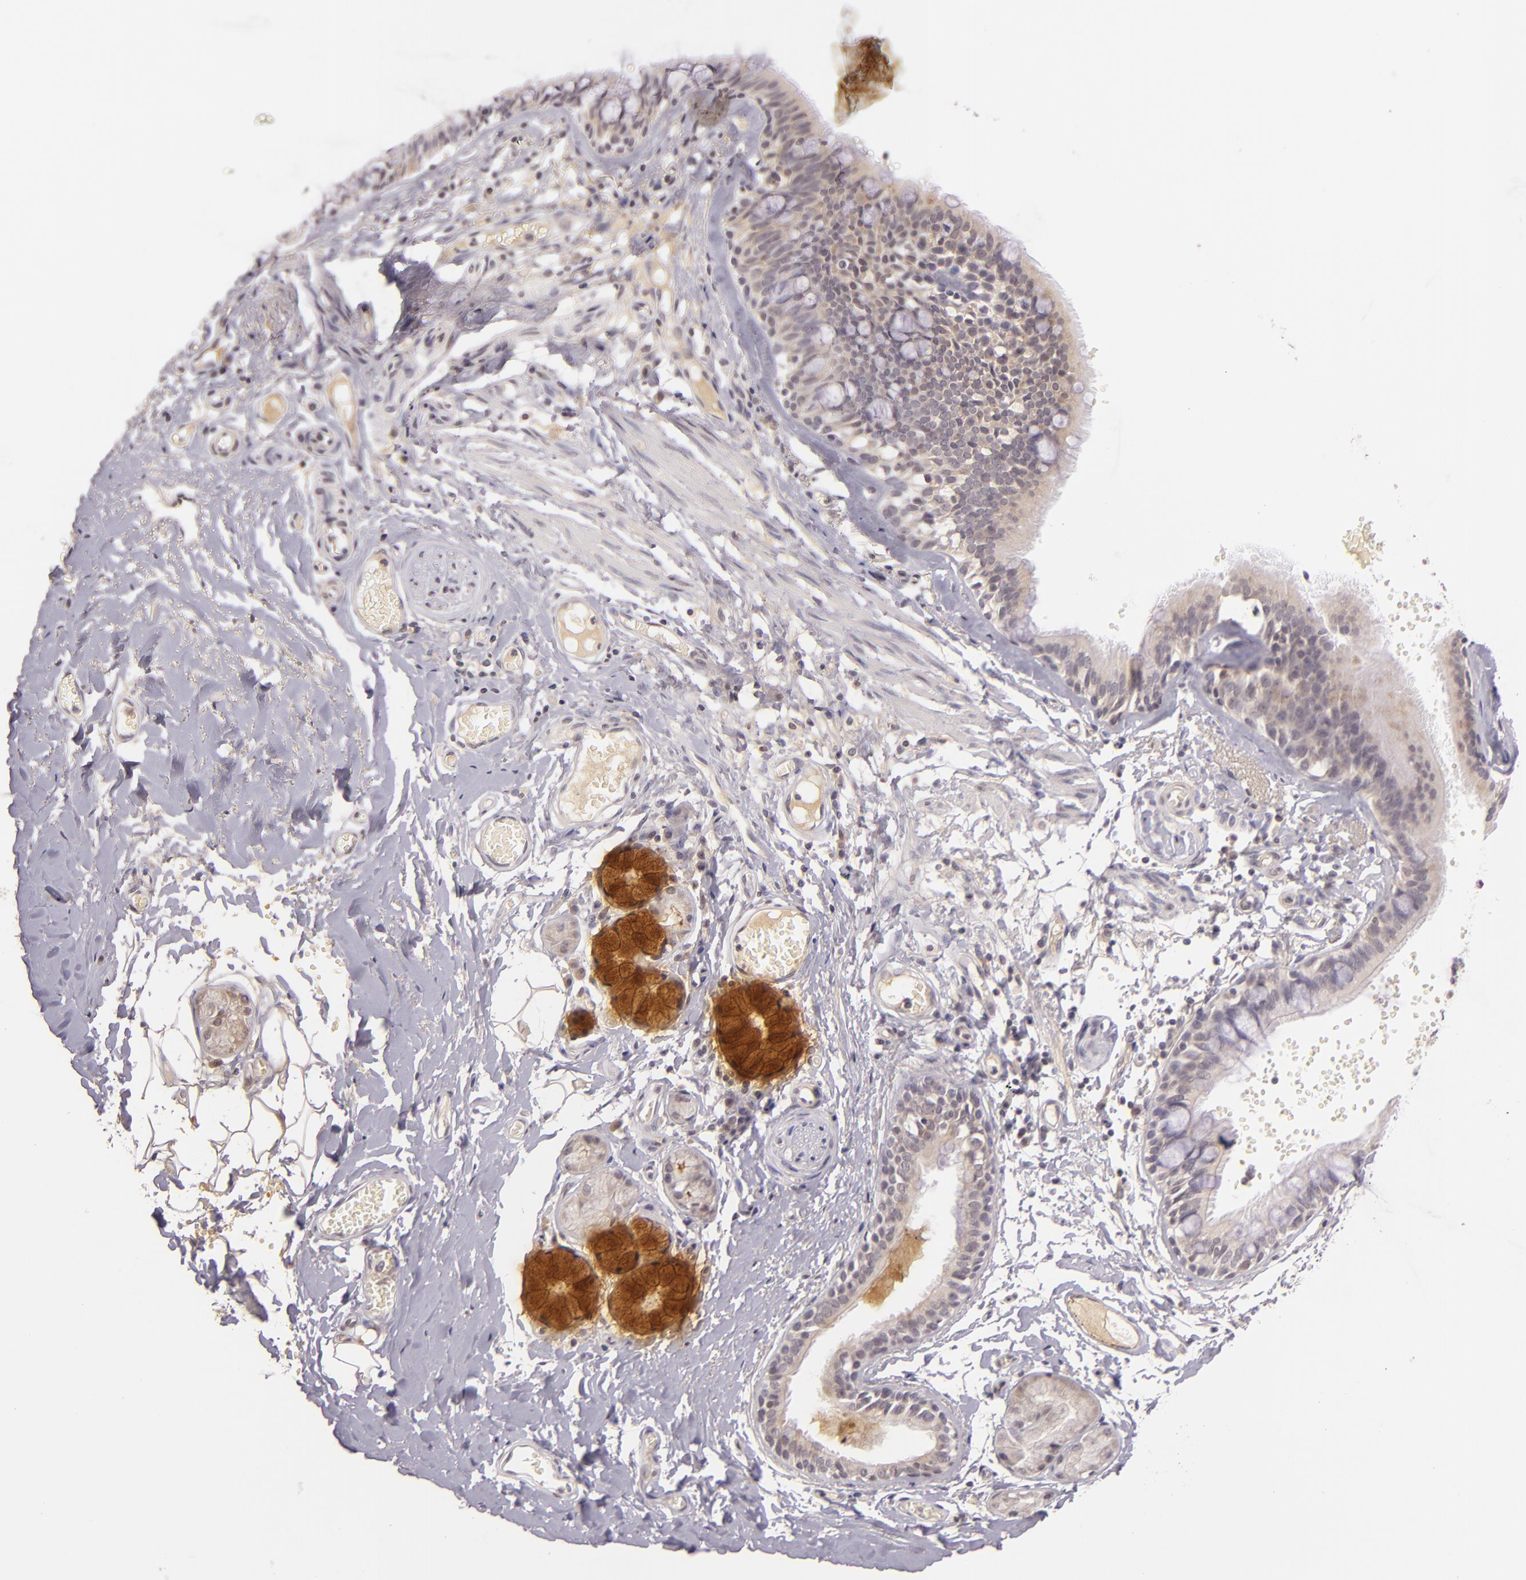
{"staining": {"intensity": "weak", "quantity": "25%-75%", "location": "cytoplasmic/membranous"}, "tissue": "bronchus", "cell_type": "Respiratory epithelial cells", "image_type": "normal", "snomed": [{"axis": "morphology", "description": "Normal tissue, NOS"}, {"axis": "topography", "description": "Bronchus"}, {"axis": "topography", "description": "Lung"}], "caption": "Immunohistochemical staining of unremarkable bronchus exhibits weak cytoplasmic/membranous protein staining in about 25%-75% of respiratory epithelial cells. The staining was performed using DAB, with brown indicating positive protein expression. Nuclei are stained blue with hematoxylin.", "gene": "CASP8", "patient": {"sex": "female", "age": 56}}